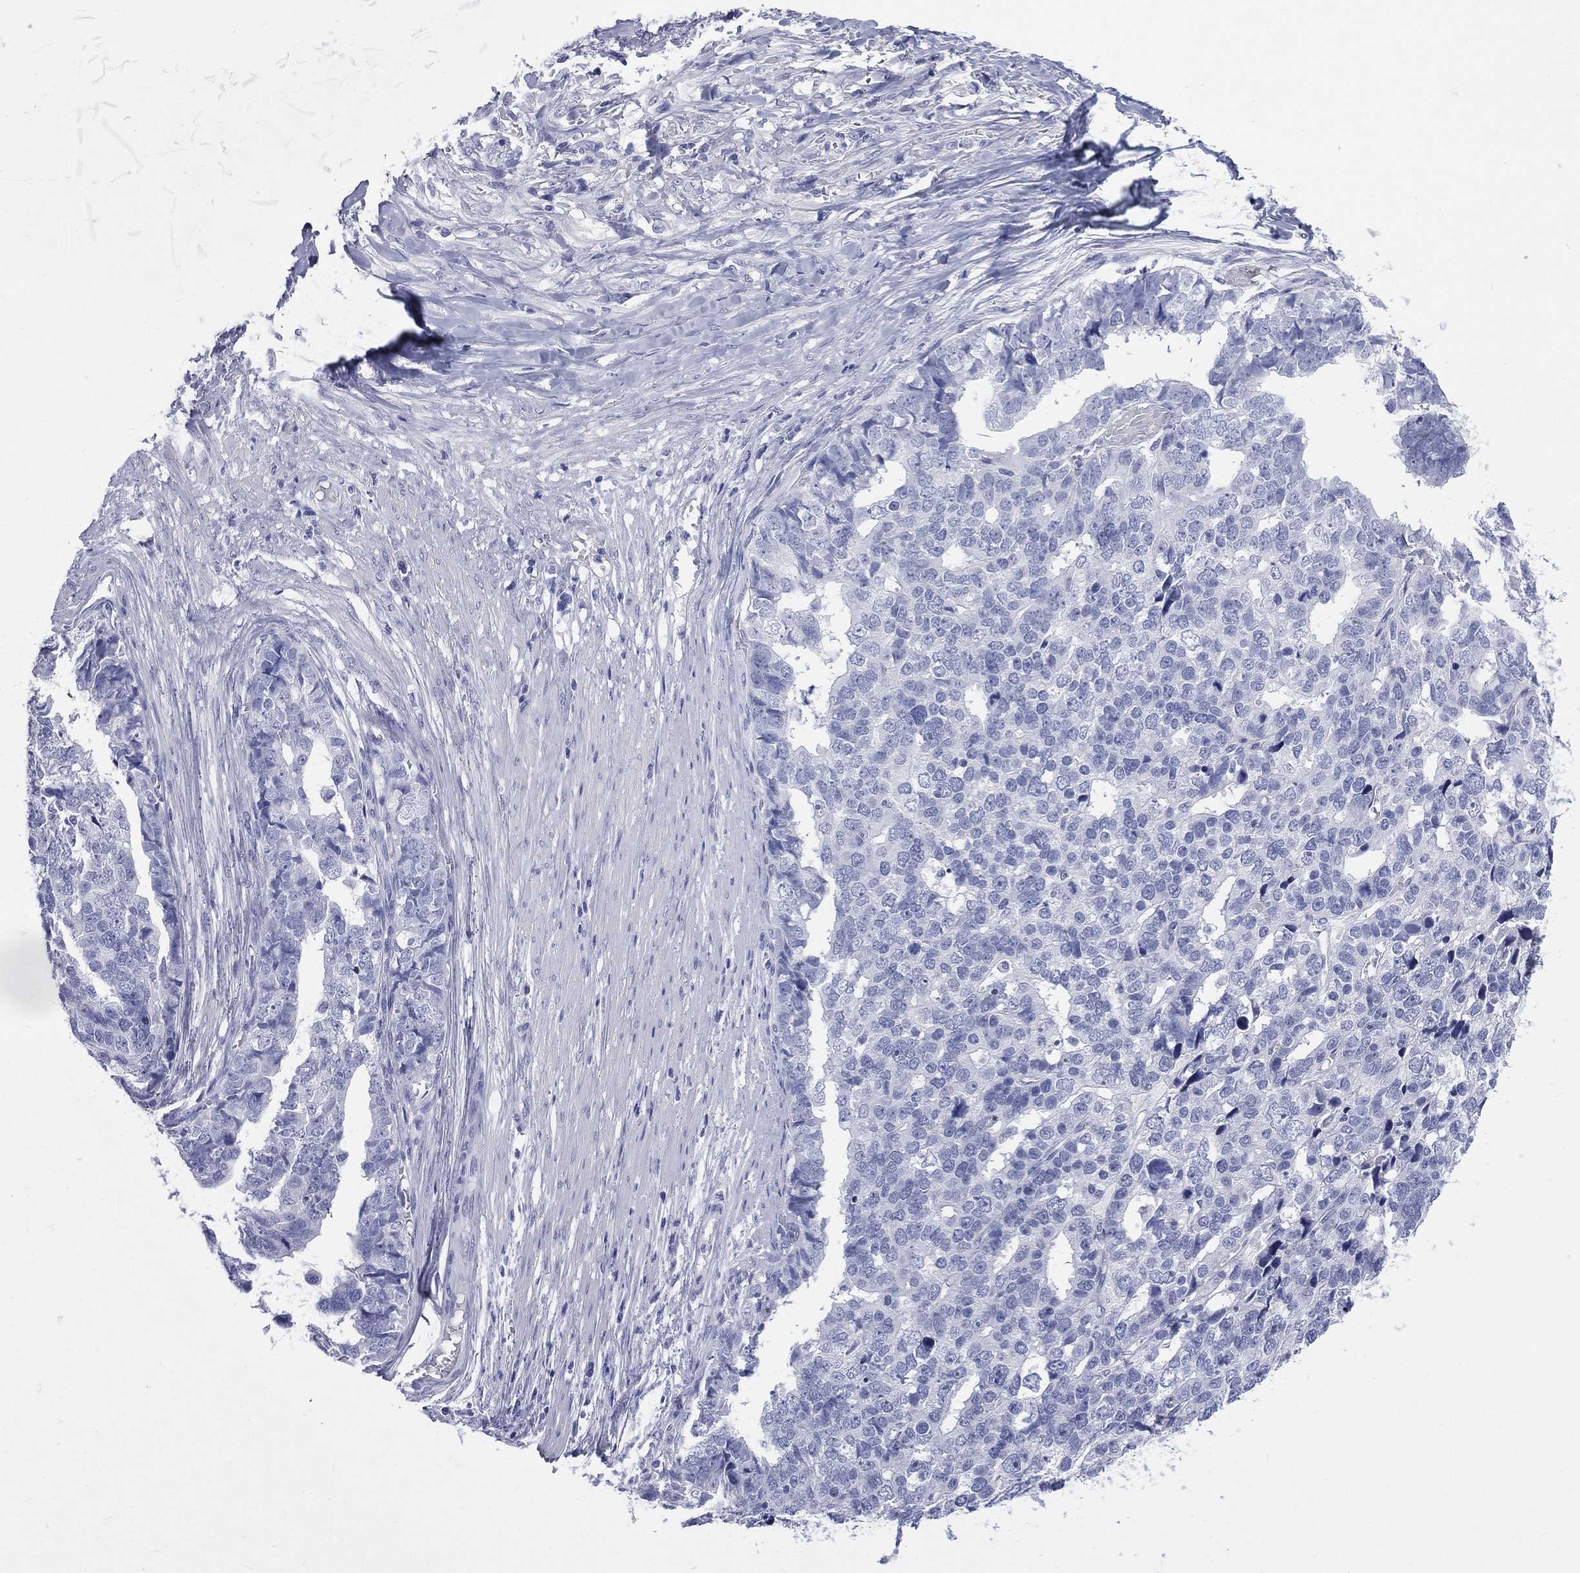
{"staining": {"intensity": "negative", "quantity": "none", "location": "none"}, "tissue": "stomach cancer", "cell_type": "Tumor cells", "image_type": "cancer", "snomed": [{"axis": "morphology", "description": "Adenocarcinoma, NOS"}, {"axis": "topography", "description": "Stomach"}], "caption": "Immunohistochemical staining of human stomach cancer displays no significant staining in tumor cells.", "gene": "CYLC1", "patient": {"sex": "male", "age": 69}}